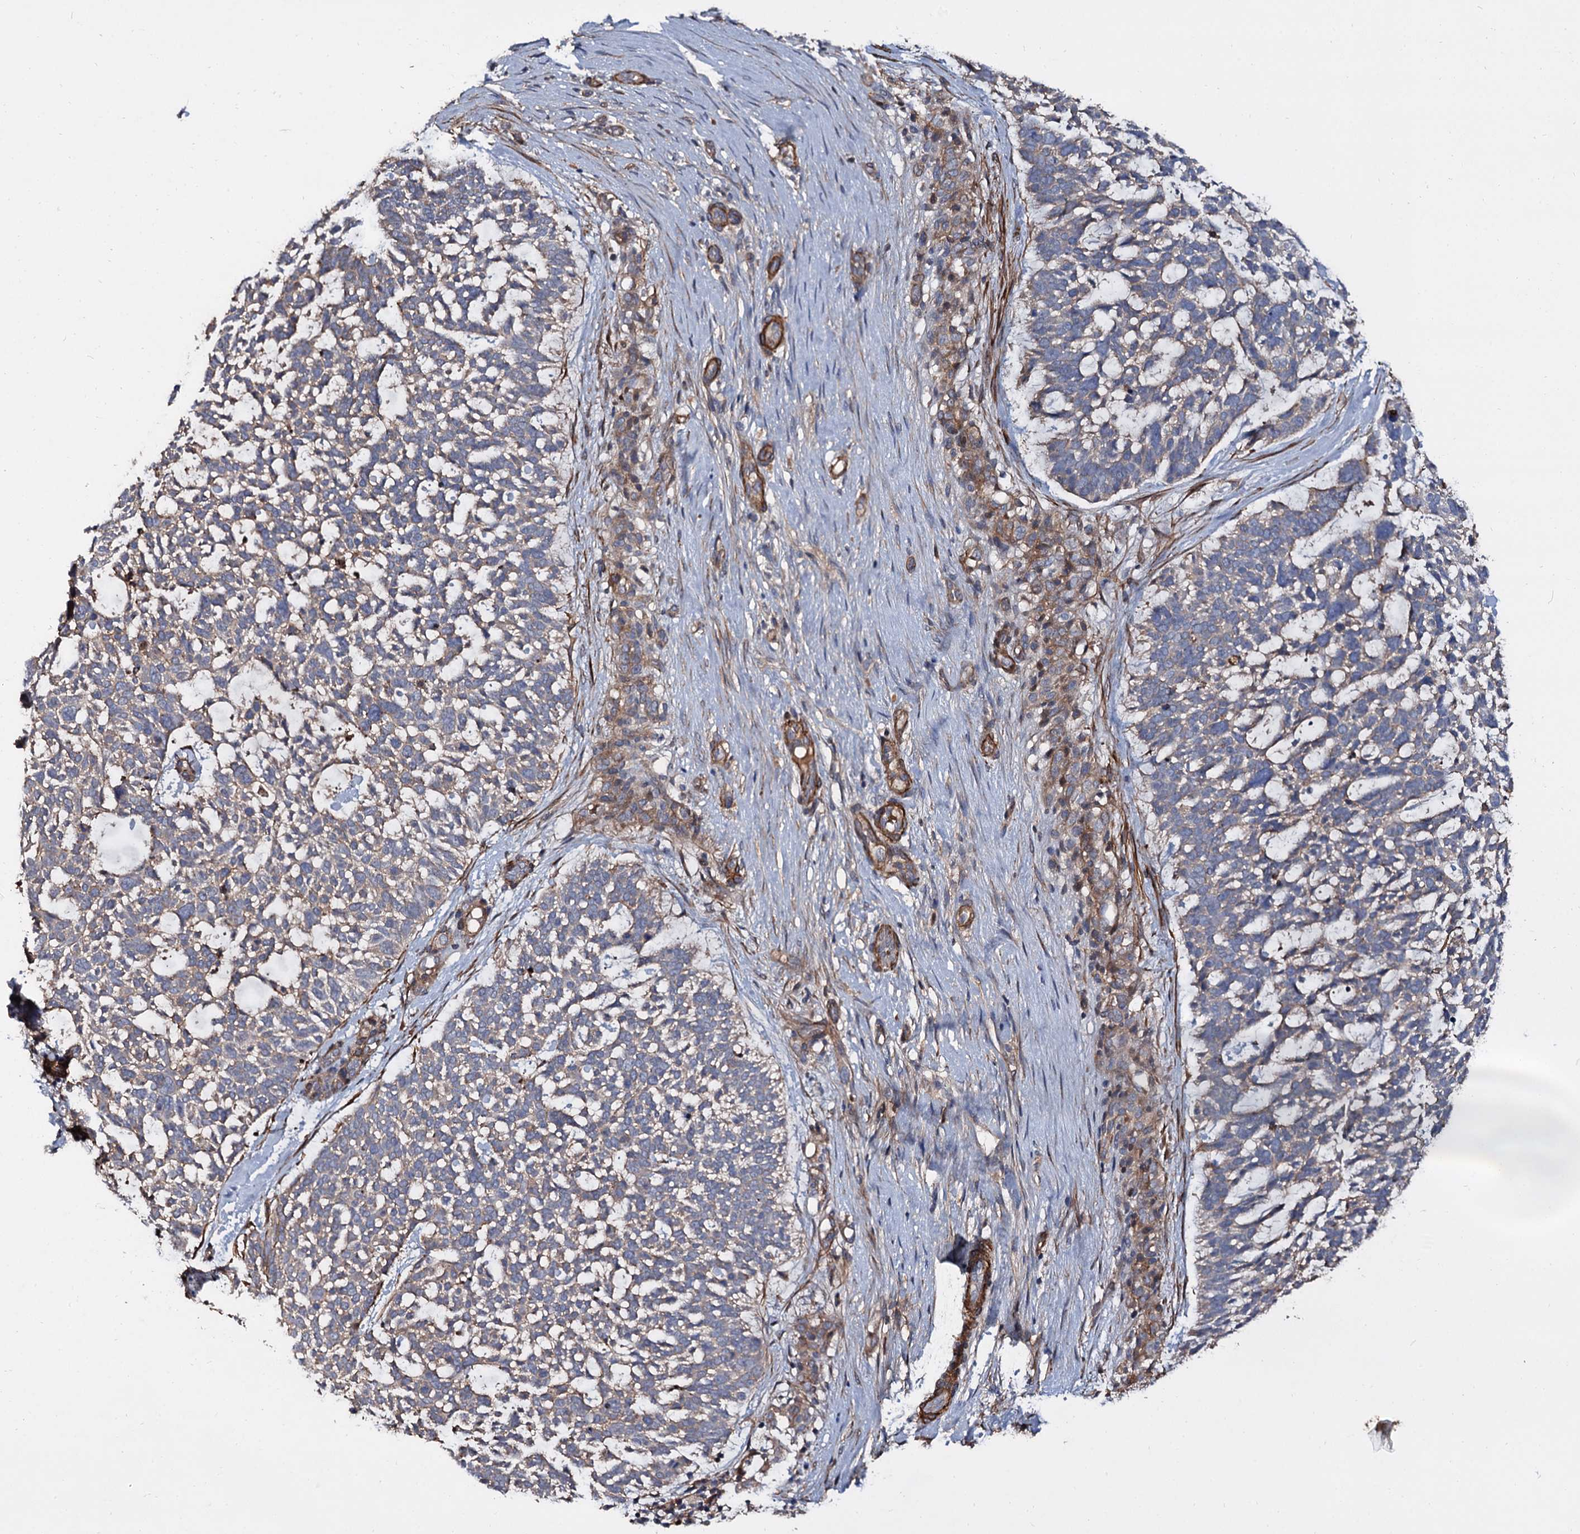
{"staining": {"intensity": "weak", "quantity": "25%-75%", "location": "cytoplasmic/membranous"}, "tissue": "skin cancer", "cell_type": "Tumor cells", "image_type": "cancer", "snomed": [{"axis": "morphology", "description": "Basal cell carcinoma"}, {"axis": "topography", "description": "Skin"}], "caption": "Tumor cells reveal low levels of weak cytoplasmic/membranous positivity in approximately 25%-75% of cells in basal cell carcinoma (skin). (DAB (3,3'-diaminobenzidine) = brown stain, brightfield microscopy at high magnification).", "gene": "ISM2", "patient": {"sex": "male", "age": 88}}